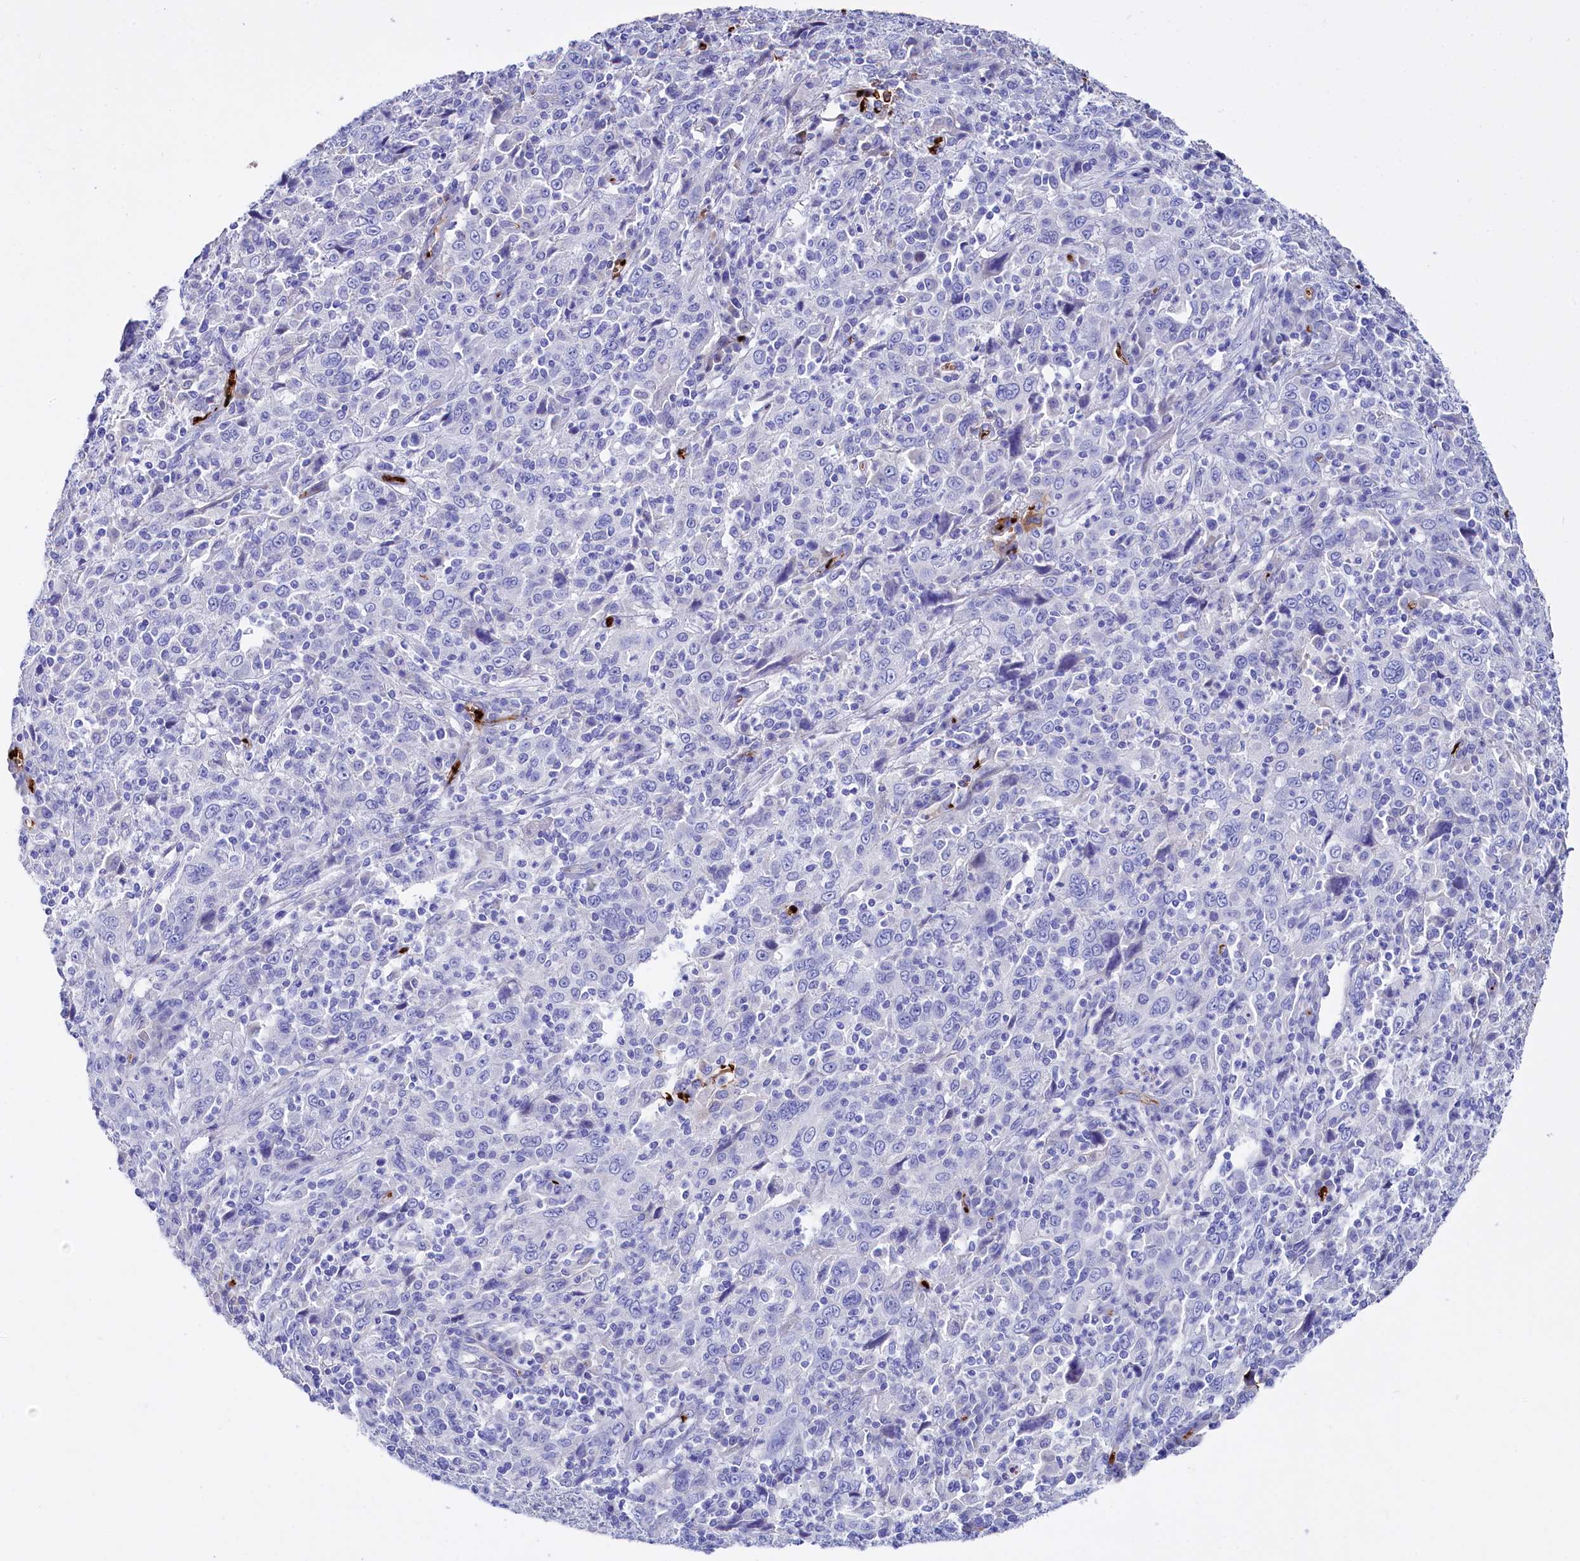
{"staining": {"intensity": "negative", "quantity": "none", "location": "none"}, "tissue": "cervical cancer", "cell_type": "Tumor cells", "image_type": "cancer", "snomed": [{"axis": "morphology", "description": "Squamous cell carcinoma, NOS"}, {"axis": "topography", "description": "Cervix"}], "caption": "A high-resolution photomicrograph shows immunohistochemistry (IHC) staining of cervical cancer (squamous cell carcinoma), which shows no significant positivity in tumor cells.", "gene": "RPUSD3", "patient": {"sex": "female", "age": 46}}